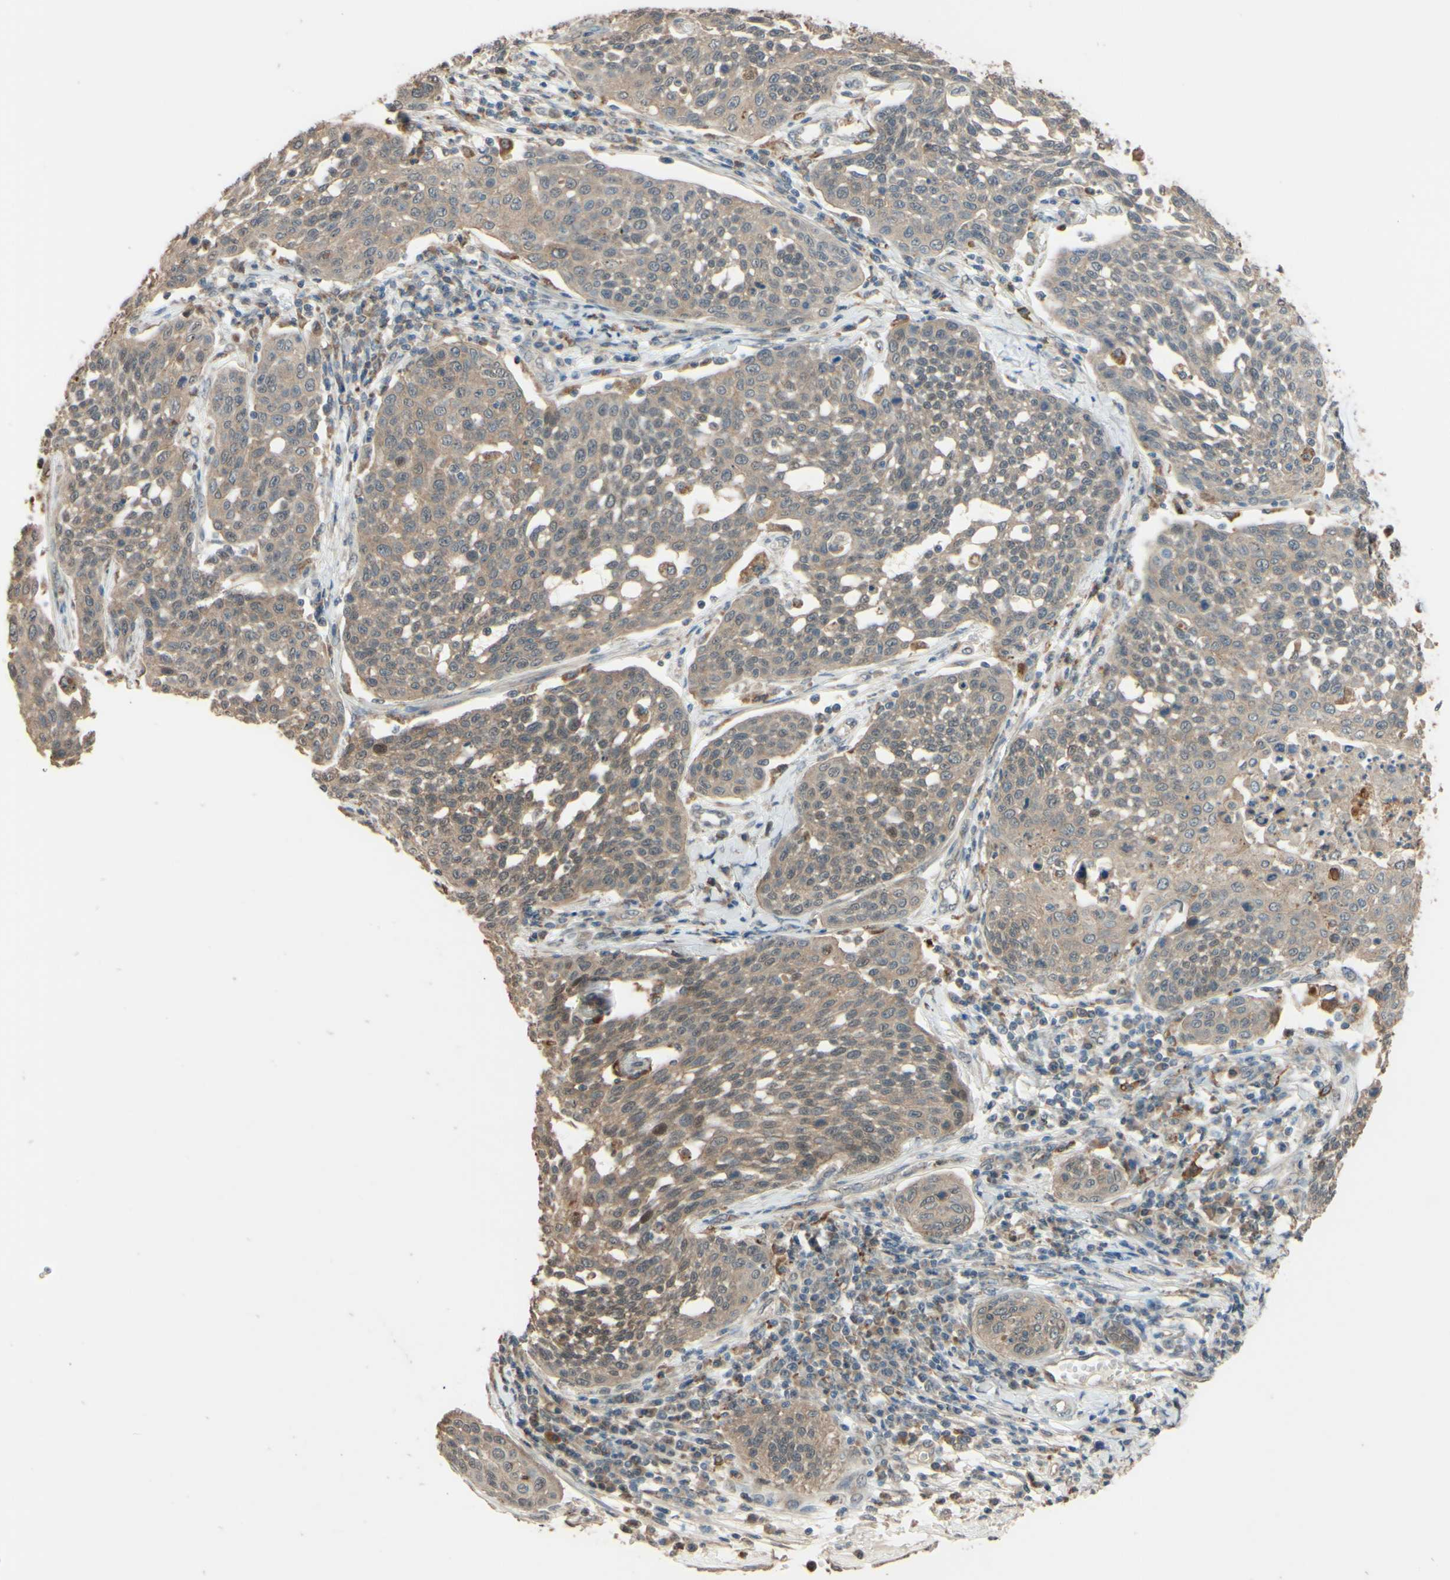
{"staining": {"intensity": "moderate", "quantity": ">75%", "location": "cytoplasmic/membranous"}, "tissue": "cervical cancer", "cell_type": "Tumor cells", "image_type": "cancer", "snomed": [{"axis": "morphology", "description": "Squamous cell carcinoma, NOS"}, {"axis": "topography", "description": "Cervix"}], "caption": "DAB immunohistochemical staining of cervical squamous cell carcinoma exhibits moderate cytoplasmic/membranous protein expression in about >75% of tumor cells.", "gene": "SMIM19", "patient": {"sex": "female", "age": 34}}